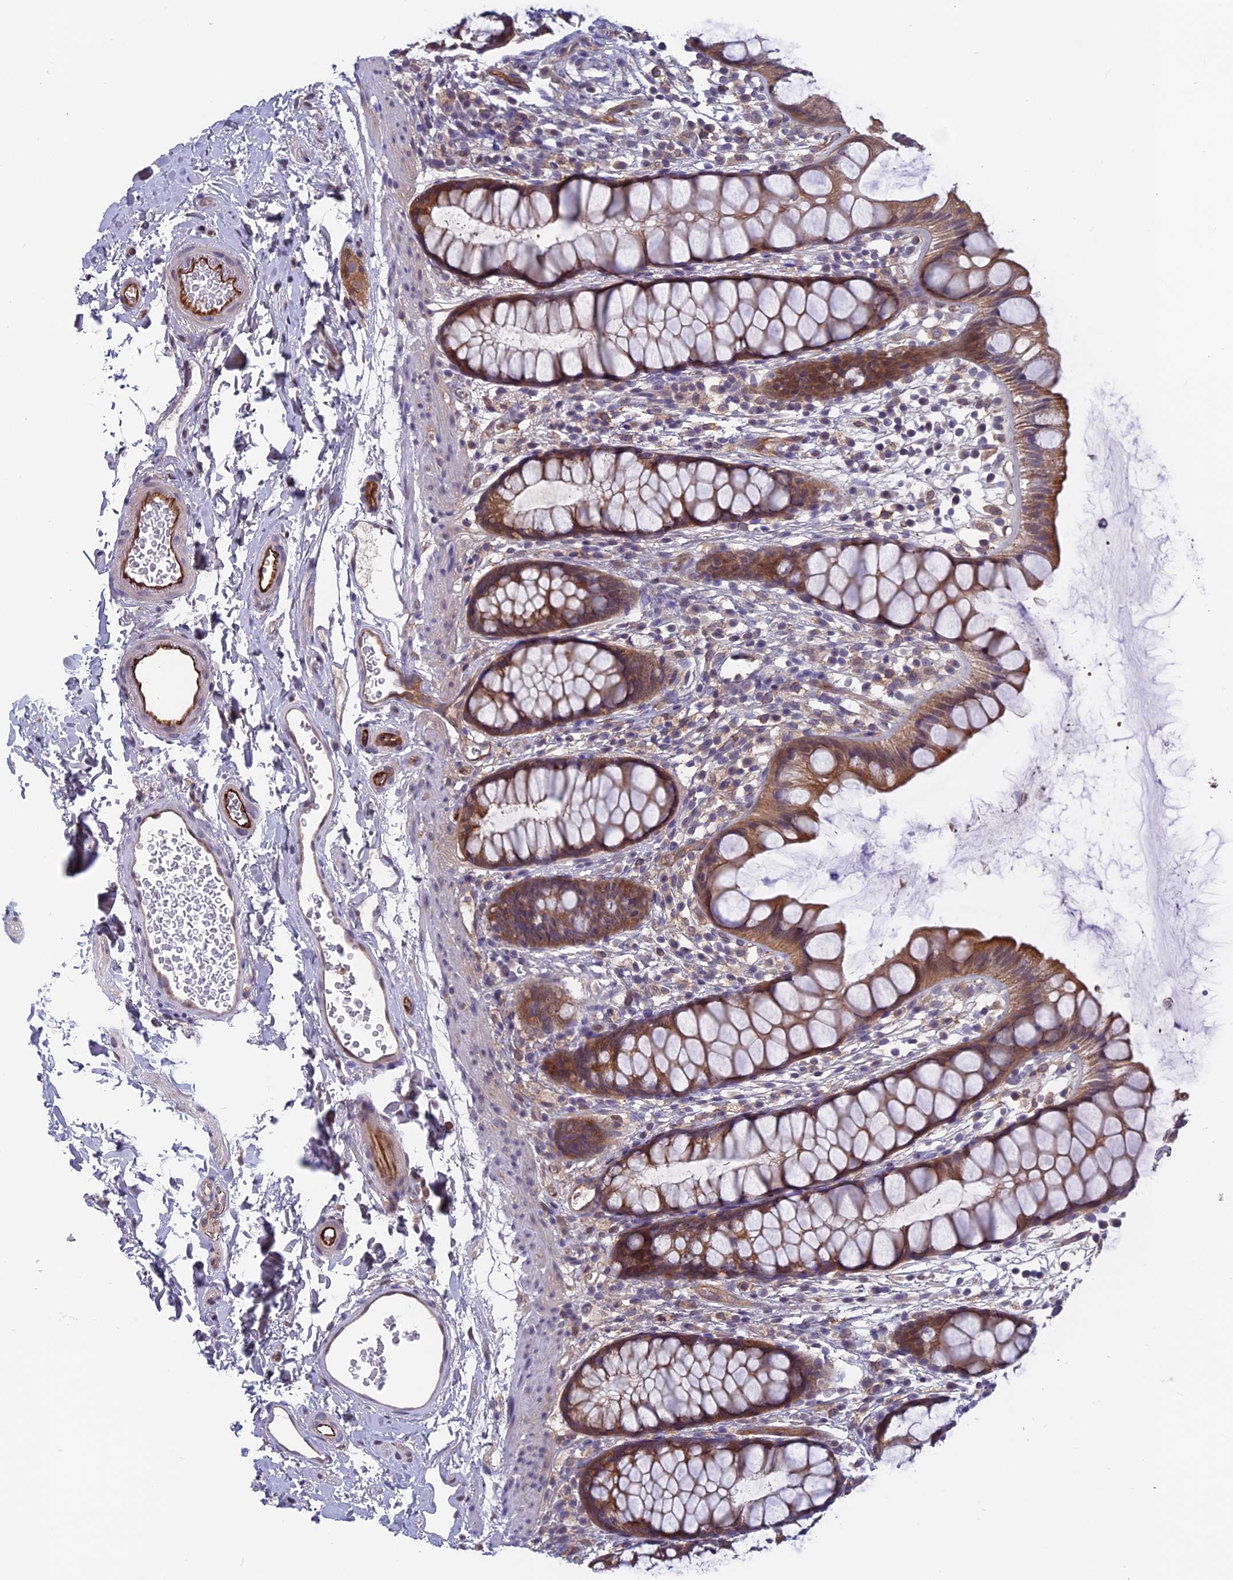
{"staining": {"intensity": "moderate", "quantity": ">75%", "location": "cytoplasmic/membranous"}, "tissue": "rectum", "cell_type": "Glandular cells", "image_type": "normal", "snomed": [{"axis": "morphology", "description": "Normal tissue, NOS"}, {"axis": "topography", "description": "Rectum"}], "caption": "A micrograph of rectum stained for a protein shows moderate cytoplasmic/membranous brown staining in glandular cells. (DAB IHC, brown staining for protein, blue staining for nuclei).", "gene": "MAST2", "patient": {"sex": "female", "age": 65}}